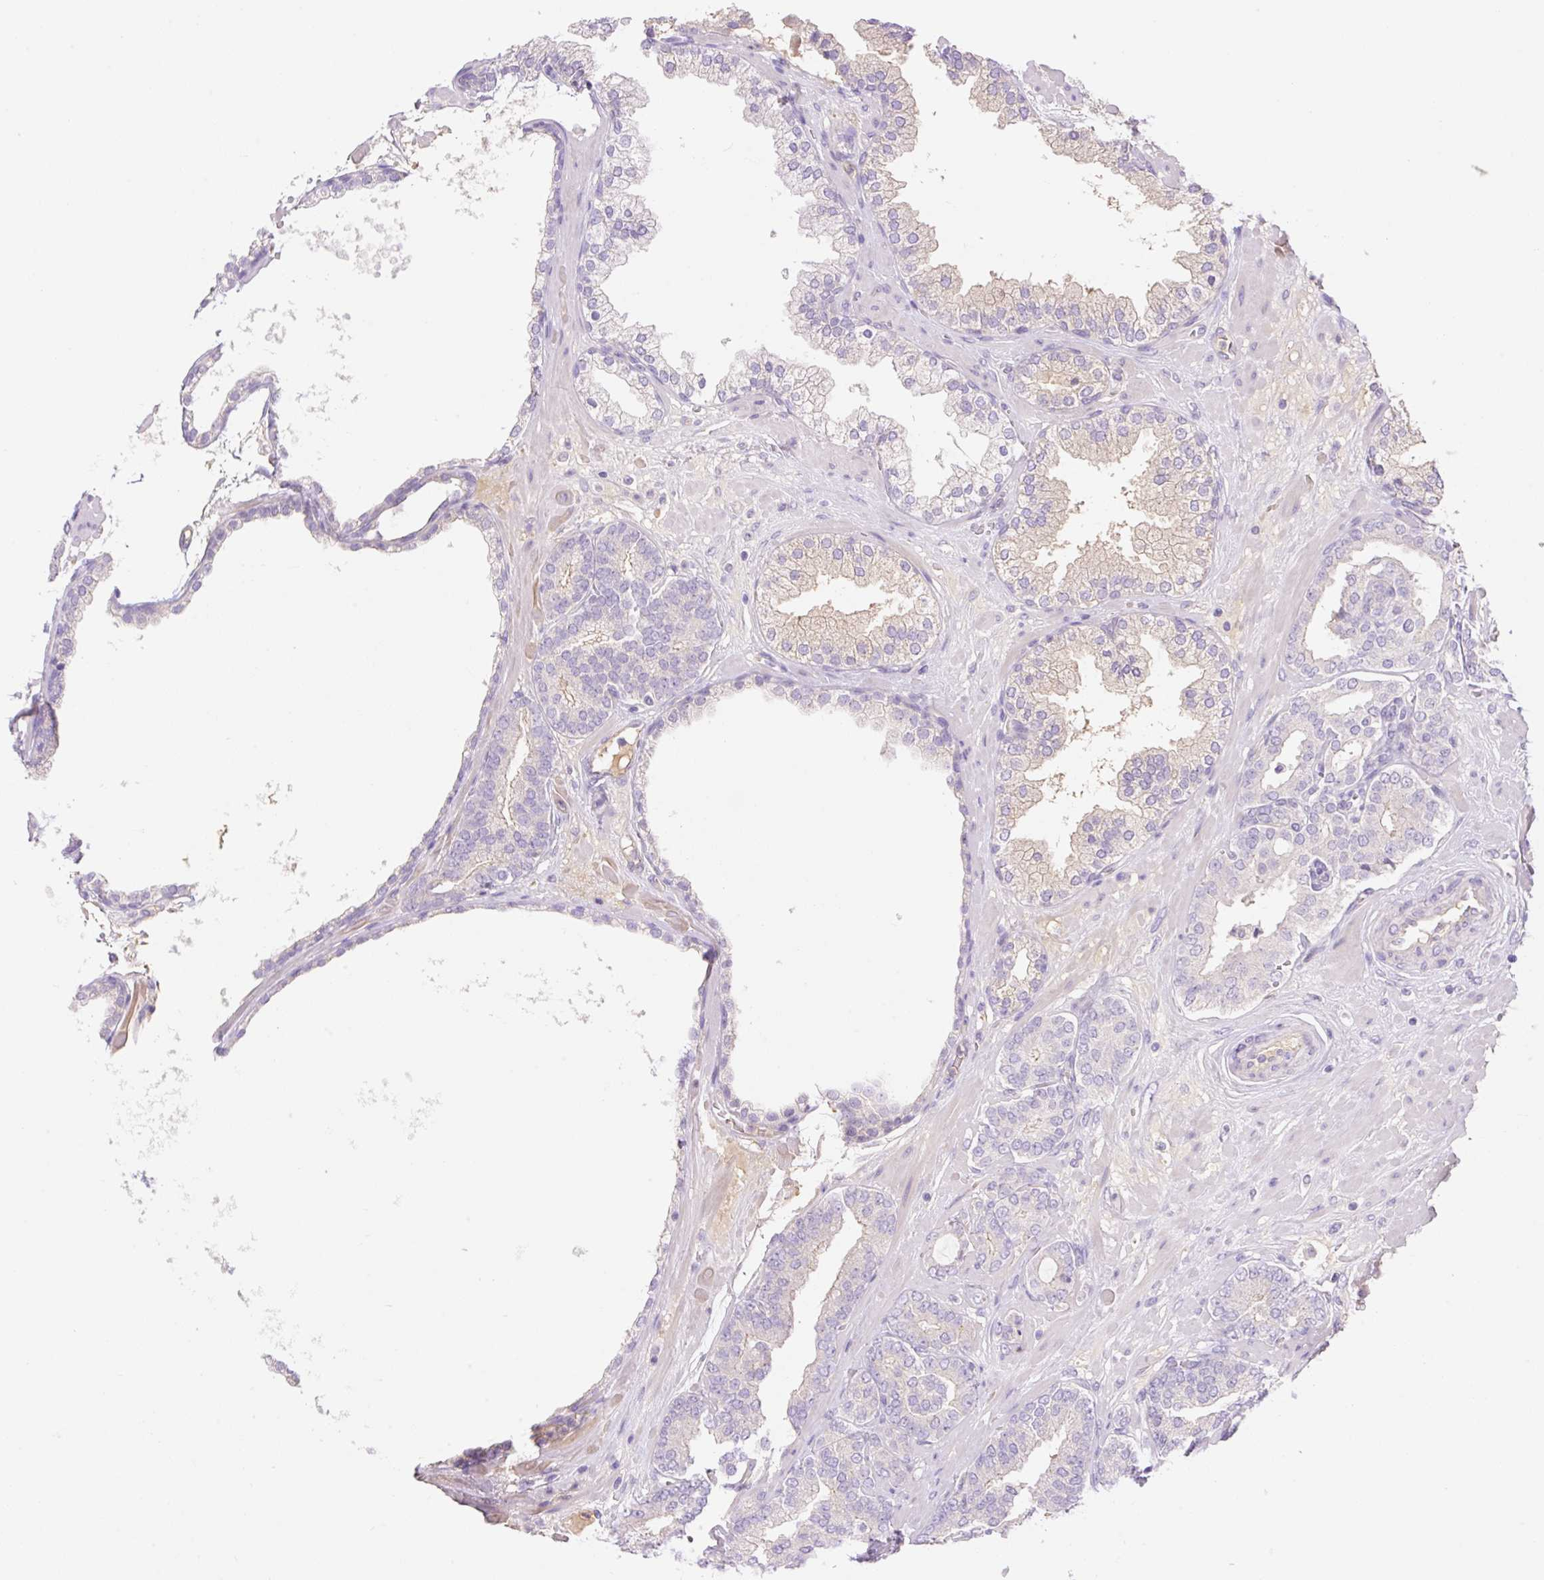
{"staining": {"intensity": "negative", "quantity": "none", "location": "none"}, "tissue": "prostate cancer", "cell_type": "Tumor cells", "image_type": "cancer", "snomed": [{"axis": "morphology", "description": "Adenocarcinoma, High grade"}, {"axis": "topography", "description": "Prostate"}], "caption": "The micrograph reveals no staining of tumor cells in prostate cancer.", "gene": "DENND5A", "patient": {"sex": "male", "age": 66}}